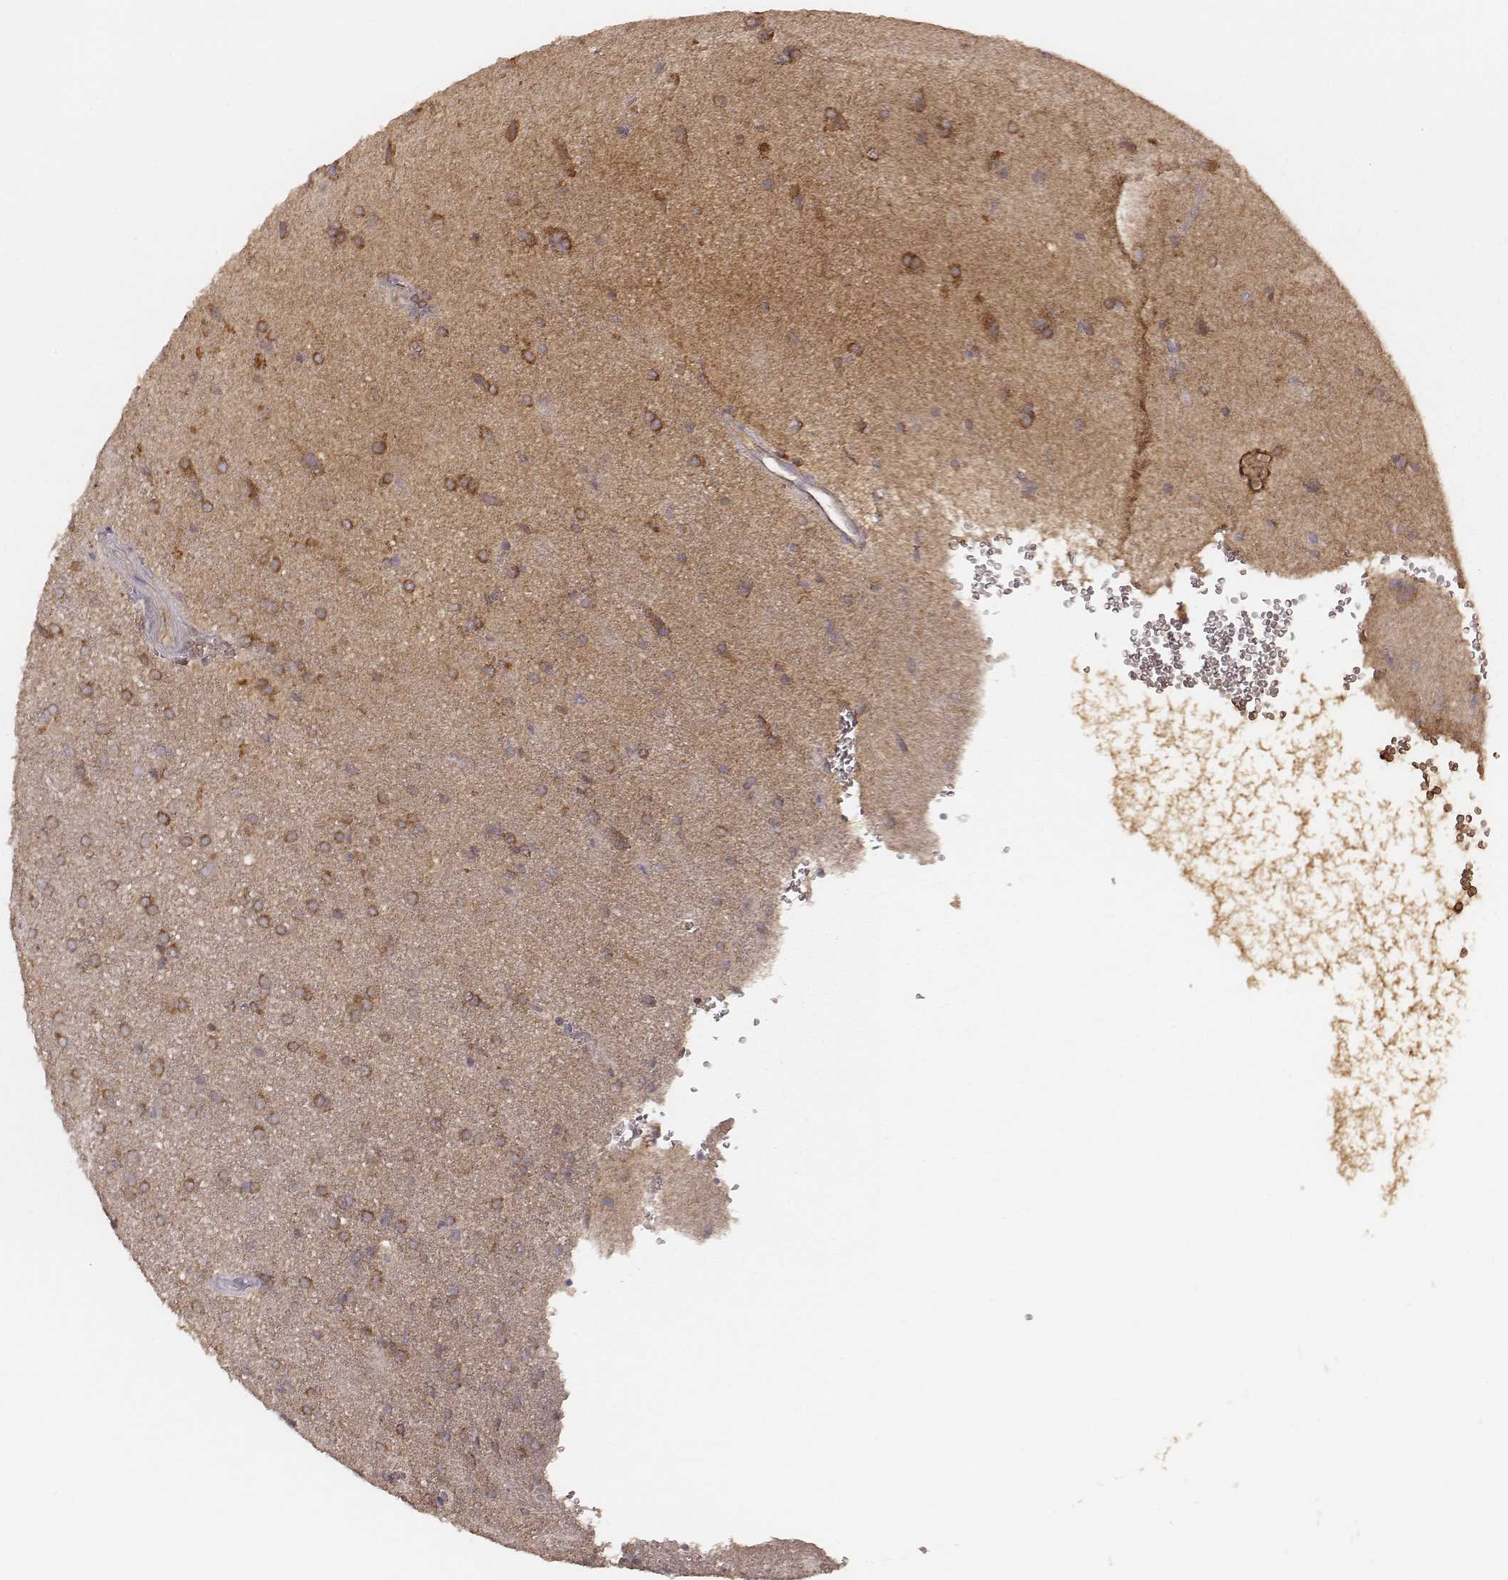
{"staining": {"intensity": "moderate", "quantity": ">75%", "location": "cytoplasmic/membranous"}, "tissue": "glioma", "cell_type": "Tumor cells", "image_type": "cancer", "snomed": [{"axis": "morphology", "description": "Glioma, malignant, Low grade"}, {"axis": "topography", "description": "Brain"}], "caption": "A medium amount of moderate cytoplasmic/membranous expression is identified in about >75% of tumor cells in glioma tissue. (DAB IHC with brightfield microscopy, high magnification).", "gene": "CARS1", "patient": {"sex": "male", "age": 58}}